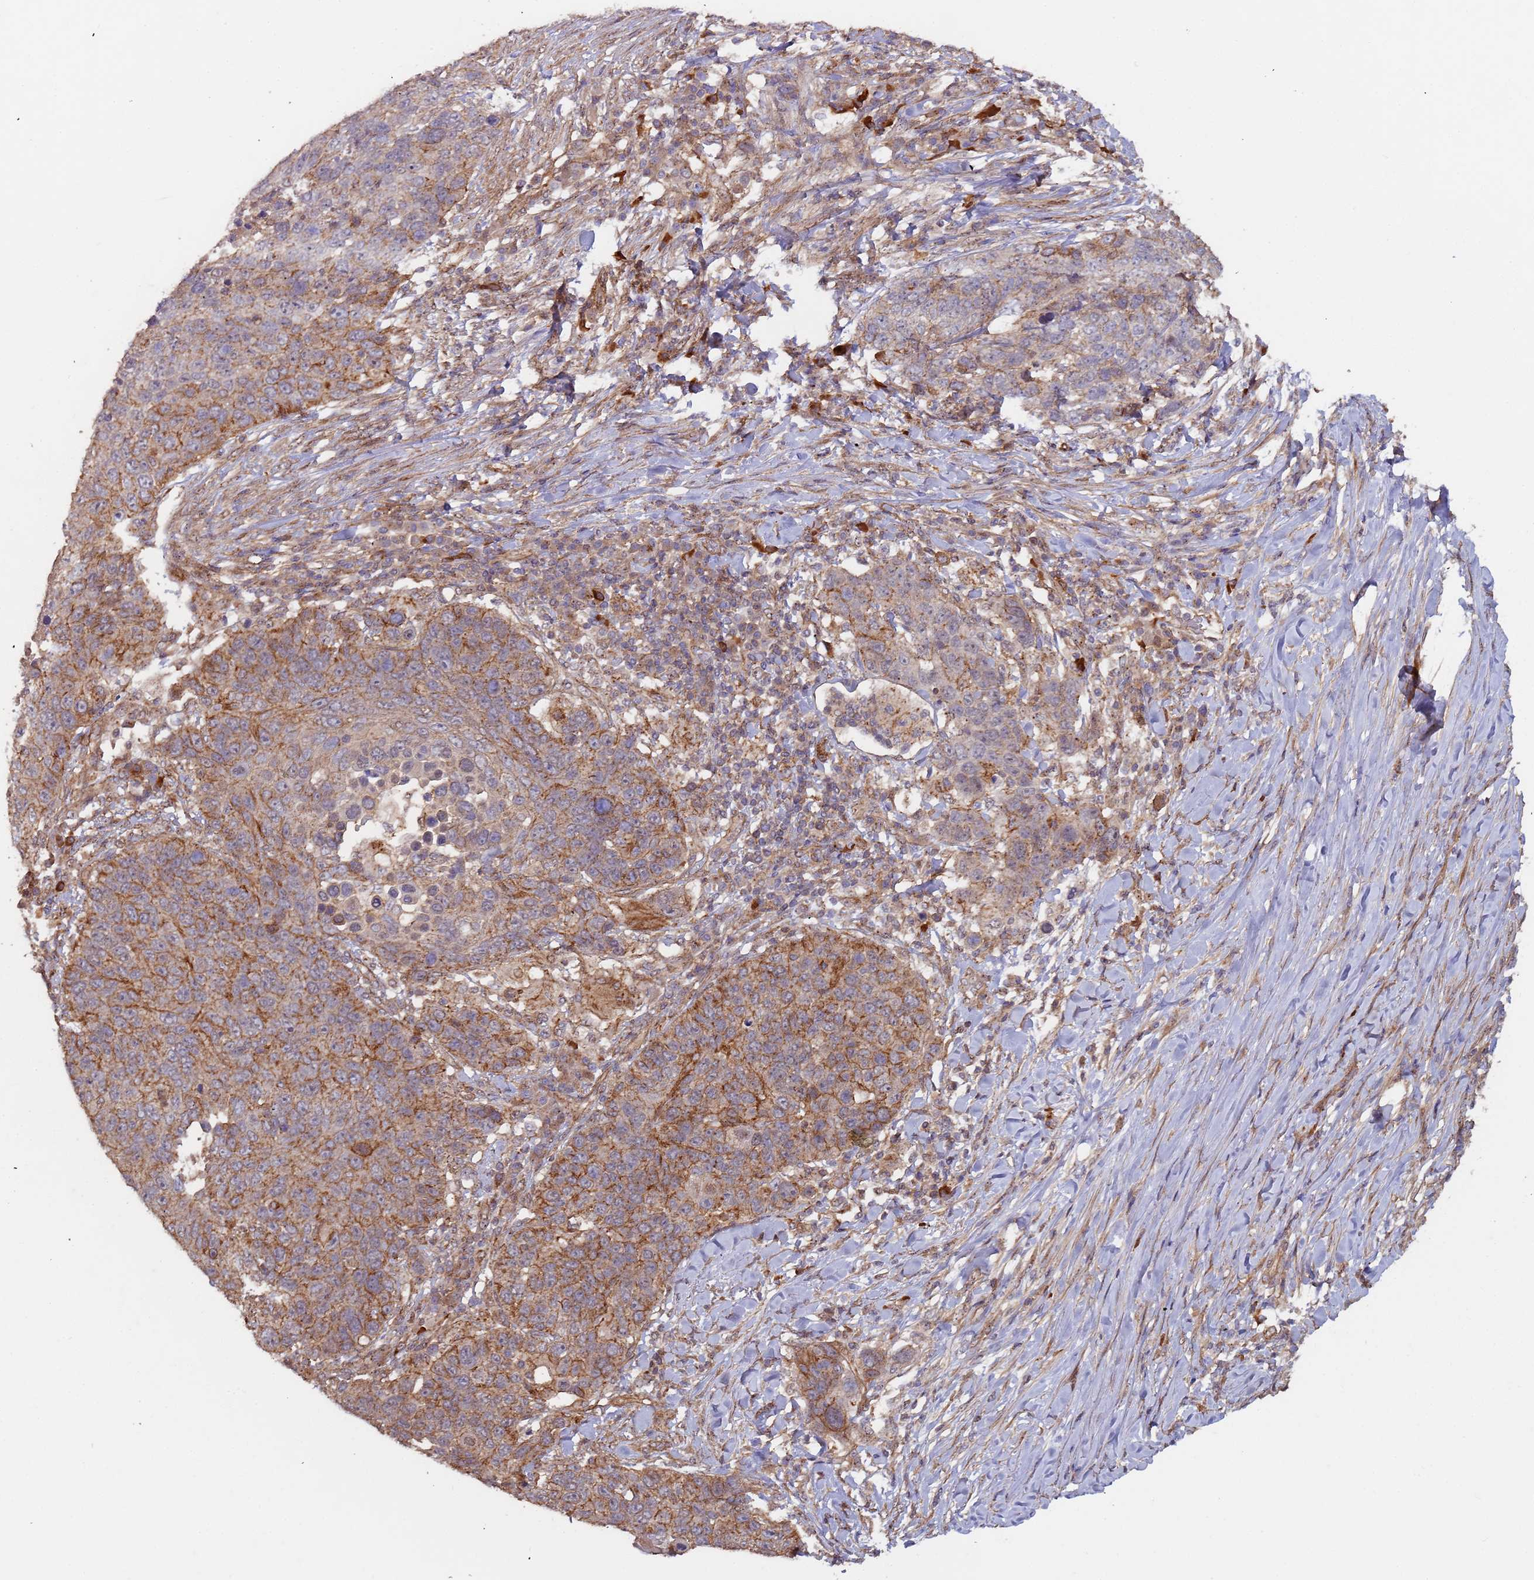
{"staining": {"intensity": "moderate", "quantity": ">75%", "location": "cytoplasmic/membranous"}, "tissue": "lung cancer", "cell_type": "Tumor cells", "image_type": "cancer", "snomed": [{"axis": "morphology", "description": "Normal tissue, NOS"}, {"axis": "morphology", "description": "Squamous cell carcinoma, NOS"}, {"axis": "topography", "description": "Lymph node"}, {"axis": "topography", "description": "Lung"}], "caption": "Squamous cell carcinoma (lung) stained for a protein (brown) exhibits moderate cytoplasmic/membranous positive positivity in approximately >75% of tumor cells.", "gene": "KANSL1L", "patient": {"sex": "male", "age": 66}}